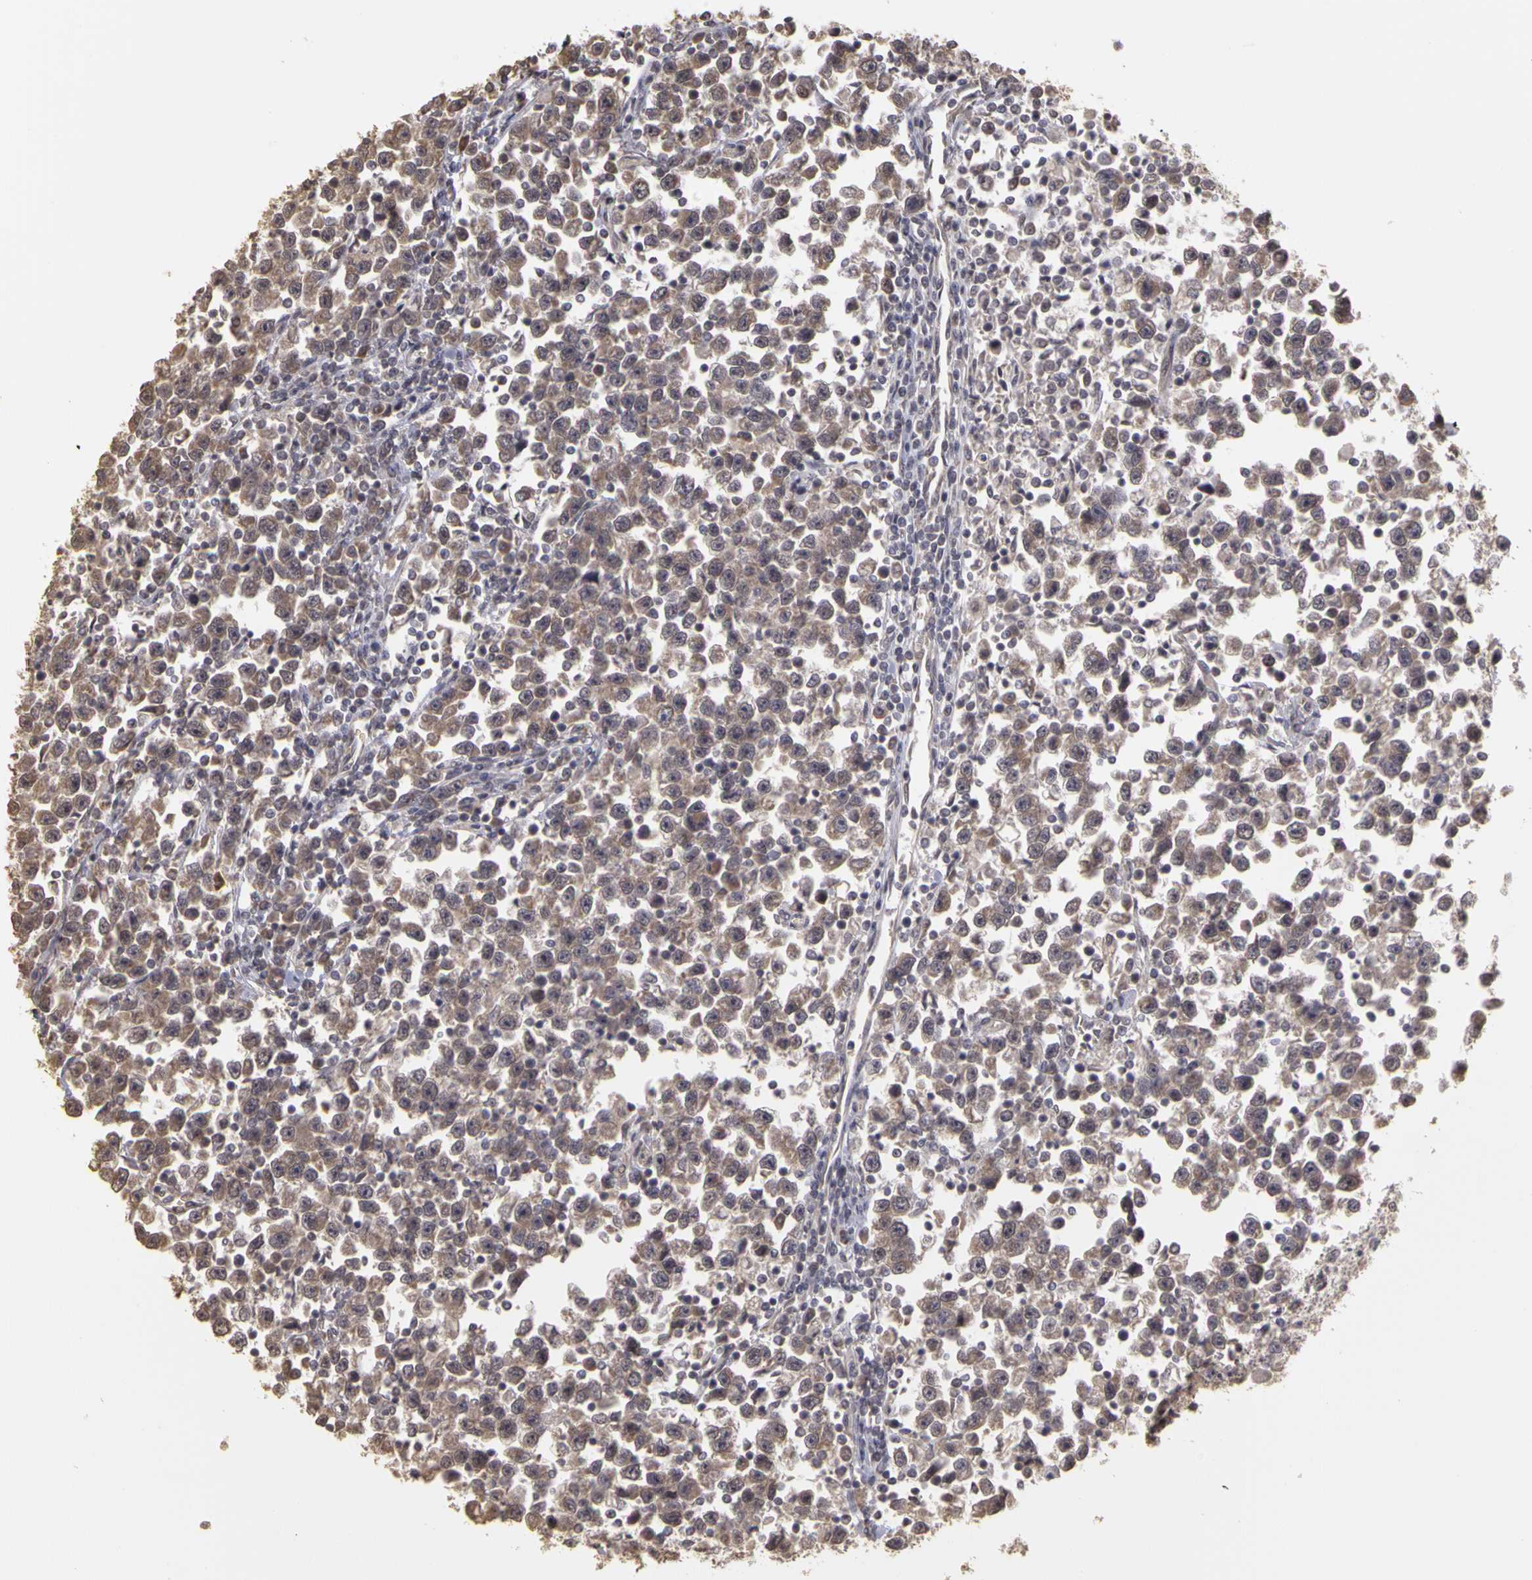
{"staining": {"intensity": "weak", "quantity": "25%-75%", "location": "cytoplasmic/membranous"}, "tissue": "testis cancer", "cell_type": "Tumor cells", "image_type": "cancer", "snomed": [{"axis": "morphology", "description": "Seminoma, NOS"}, {"axis": "topography", "description": "Testis"}], "caption": "An image of human testis cancer stained for a protein shows weak cytoplasmic/membranous brown staining in tumor cells. The protein is shown in brown color, while the nuclei are stained blue.", "gene": "FRMD7", "patient": {"sex": "male", "age": 43}}